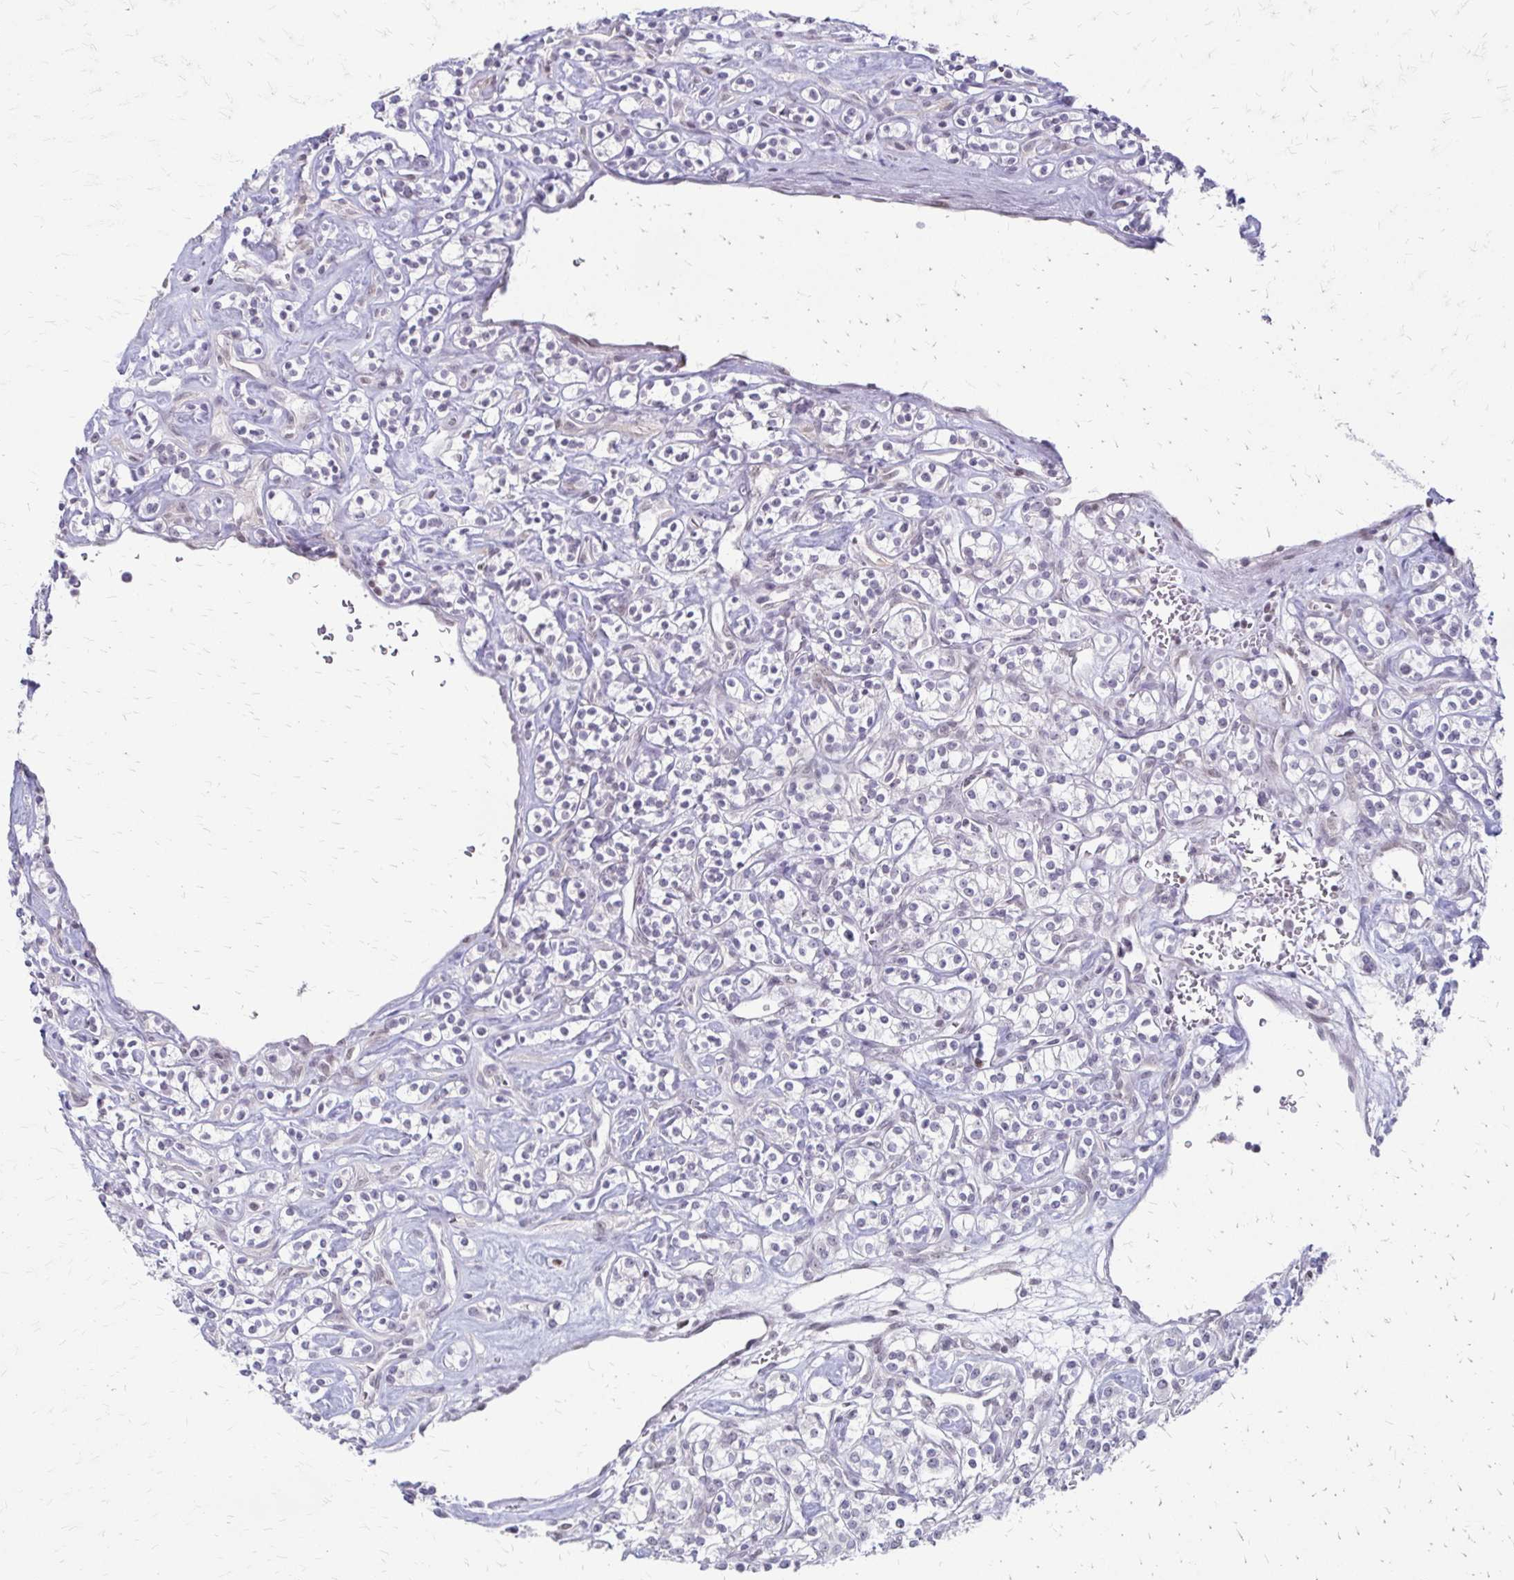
{"staining": {"intensity": "negative", "quantity": "none", "location": "none"}, "tissue": "renal cancer", "cell_type": "Tumor cells", "image_type": "cancer", "snomed": [{"axis": "morphology", "description": "Adenocarcinoma, NOS"}, {"axis": "topography", "description": "Kidney"}], "caption": "Immunohistochemistry of human renal cancer (adenocarcinoma) demonstrates no positivity in tumor cells. (DAB immunohistochemistry (IHC) visualized using brightfield microscopy, high magnification).", "gene": "EED", "patient": {"sex": "male", "age": 77}}